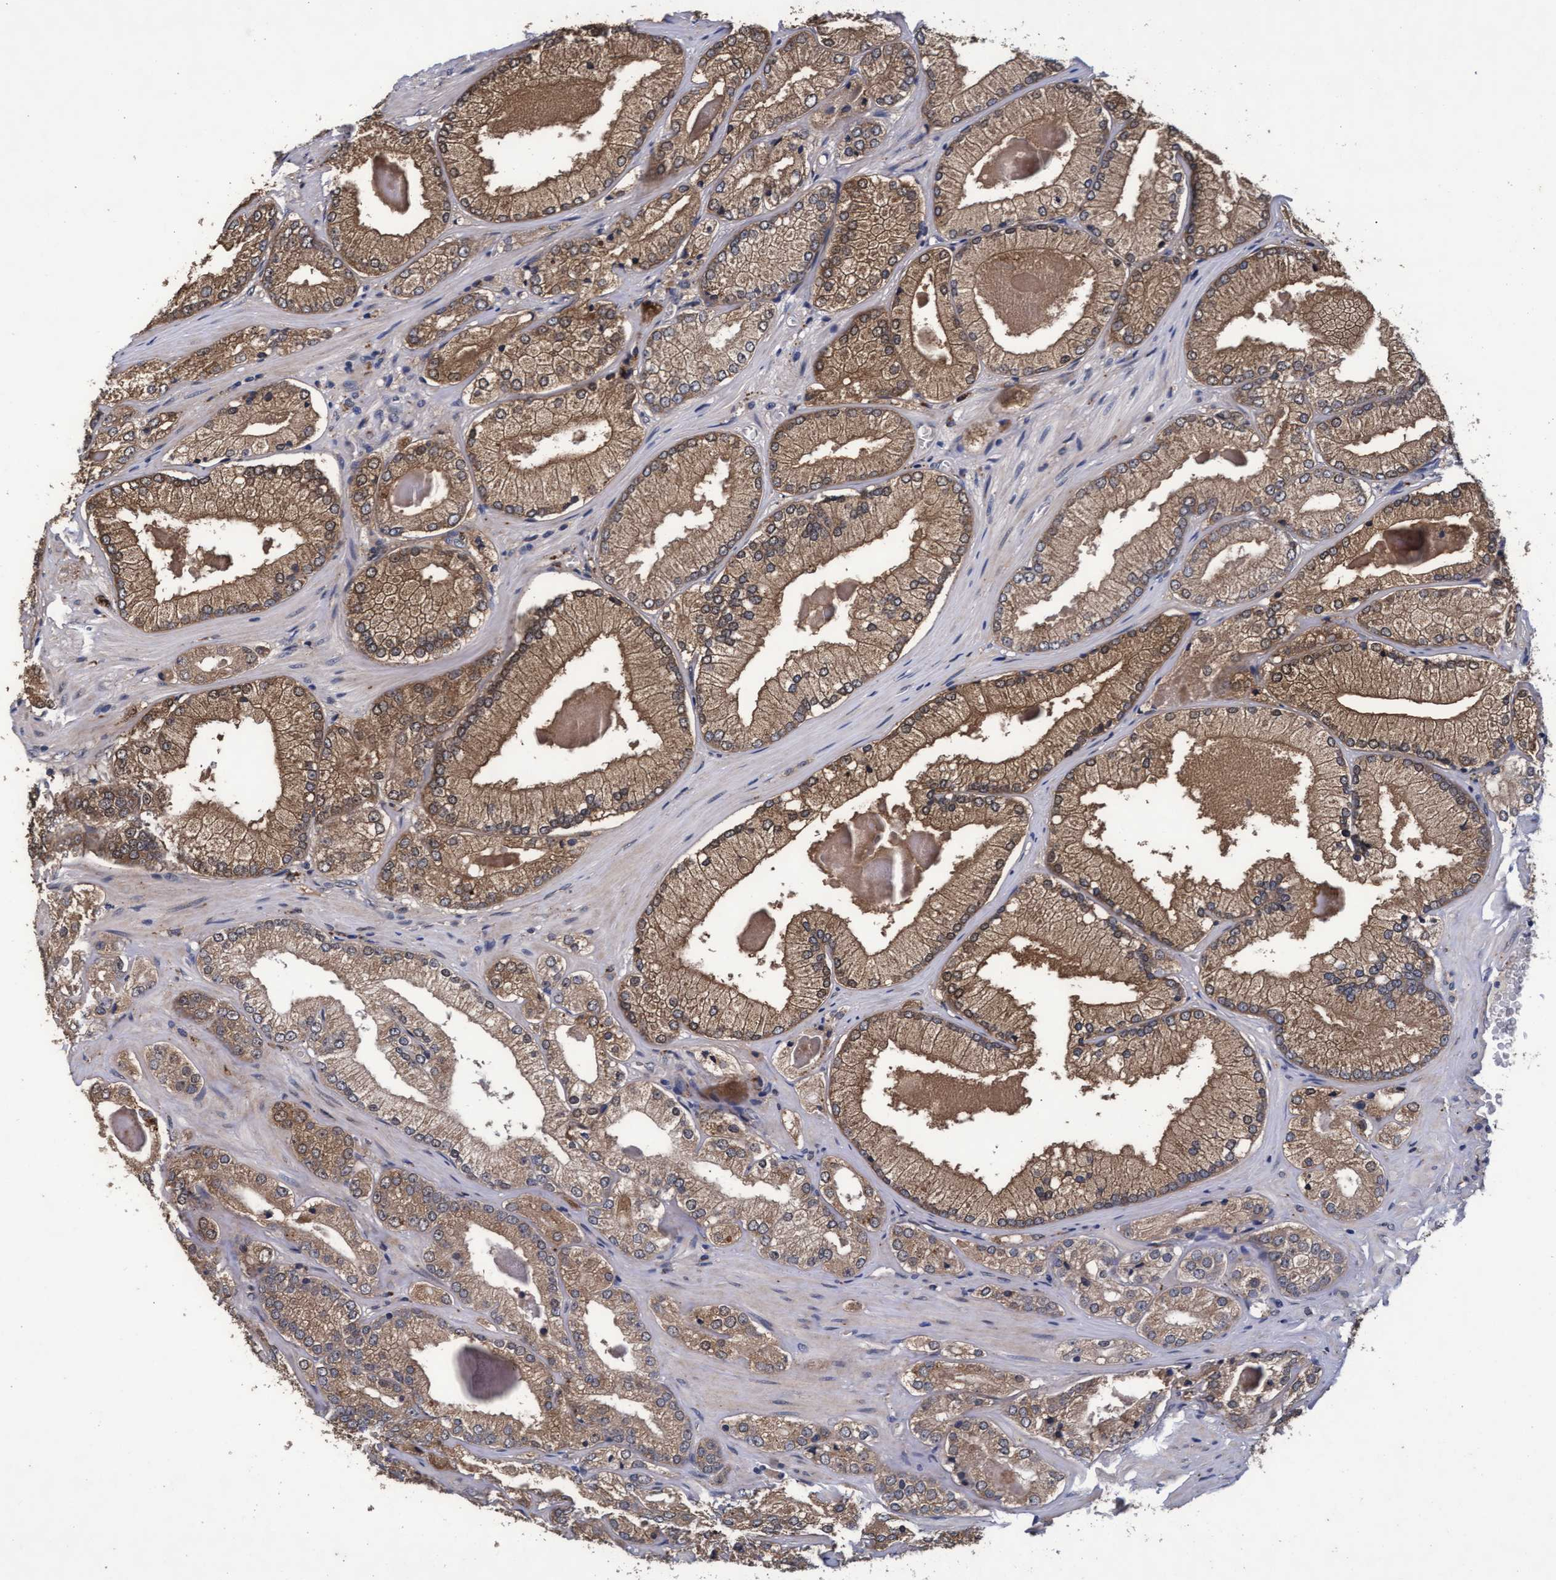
{"staining": {"intensity": "moderate", "quantity": ">75%", "location": "cytoplasmic/membranous"}, "tissue": "prostate cancer", "cell_type": "Tumor cells", "image_type": "cancer", "snomed": [{"axis": "morphology", "description": "Adenocarcinoma, Low grade"}, {"axis": "topography", "description": "Prostate"}], "caption": "Prostate adenocarcinoma (low-grade) stained with immunohistochemistry (IHC) exhibits moderate cytoplasmic/membranous positivity in about >75% of tumor cells.", "gene": "CPQ", "patient": {"sex": "male", "age": 65}}